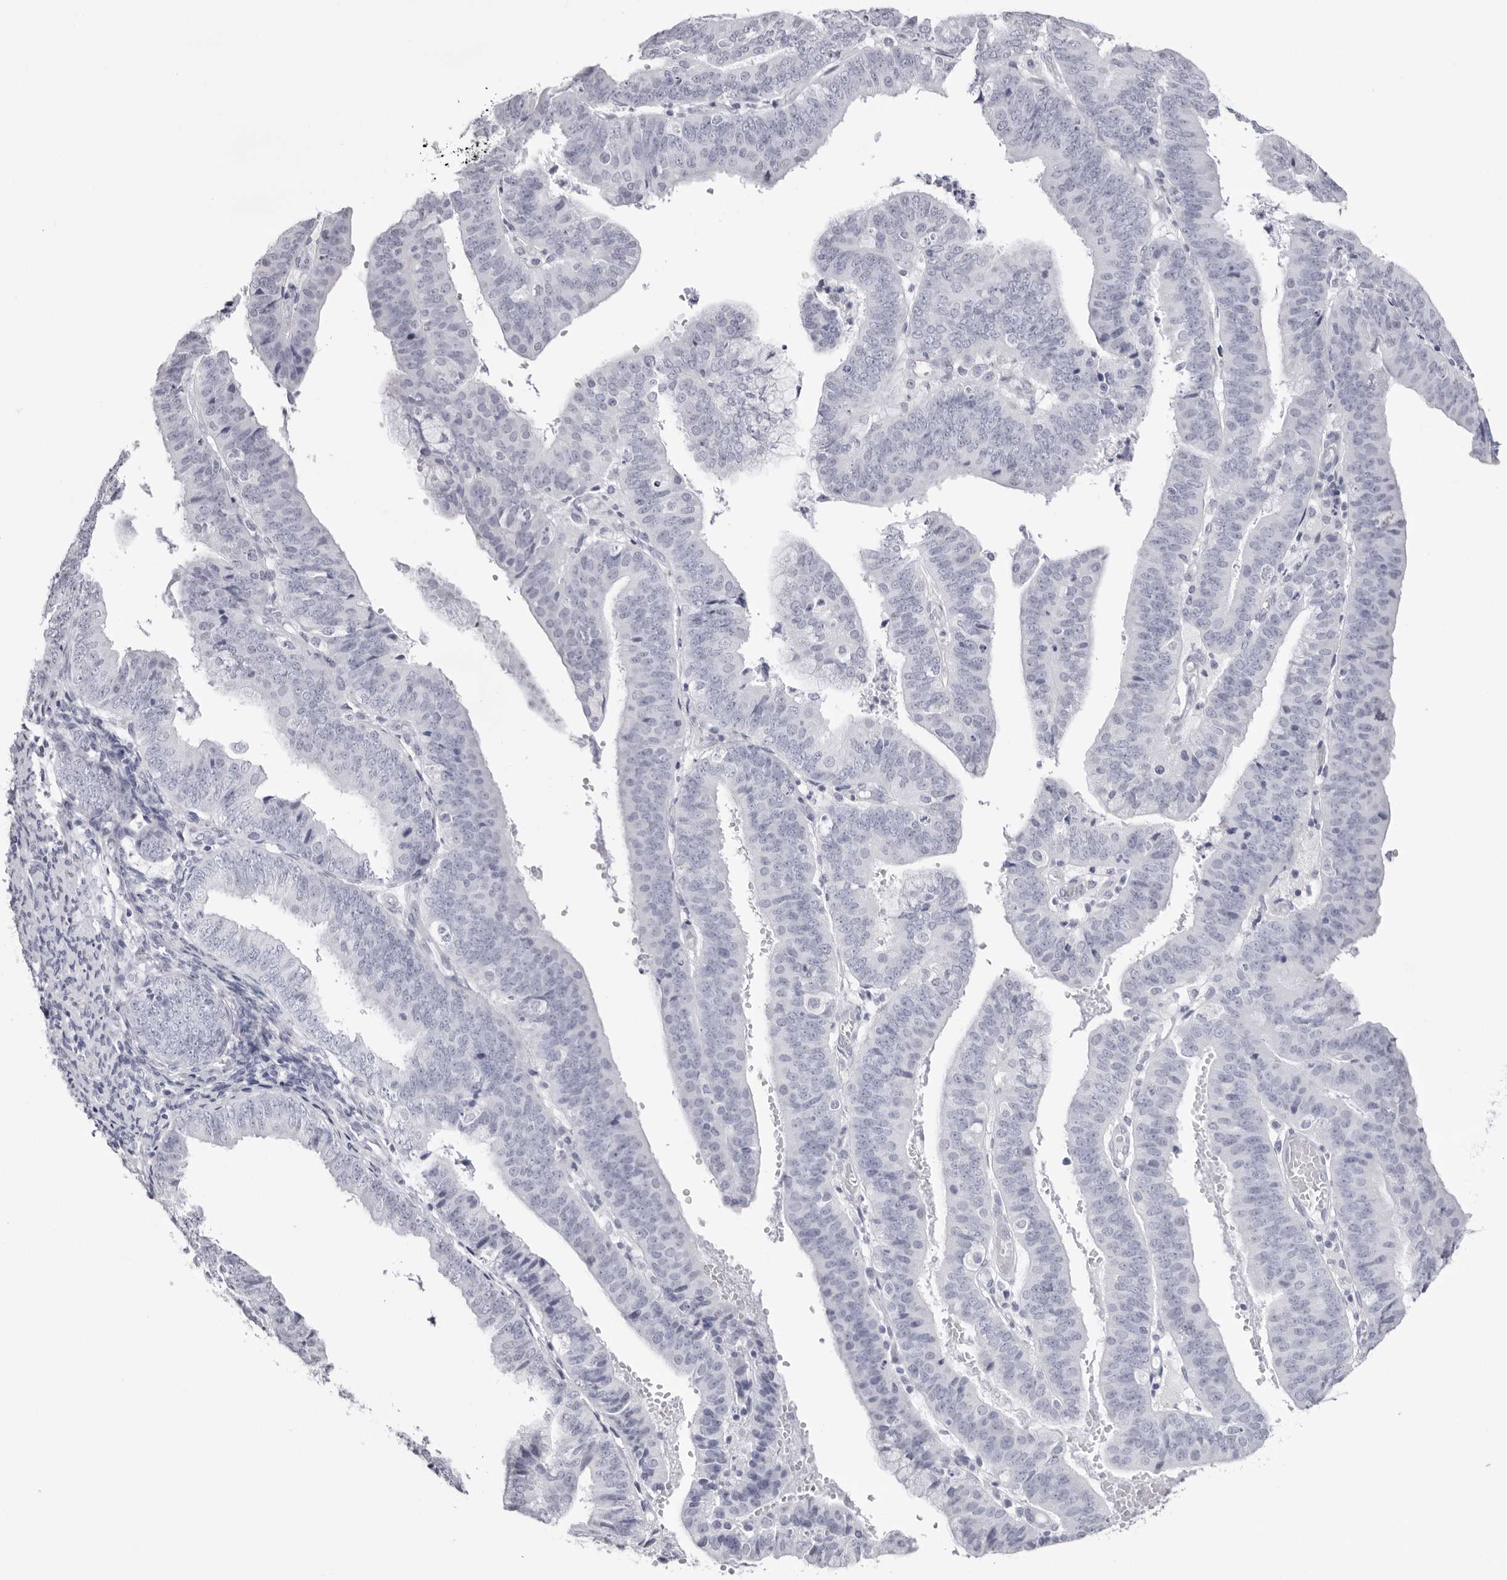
{"staining": {"intensity": "negative", "quantity": "none", "location": "none"}, "tissue": "endometrial cancer", "cell_type": "Tumor cells", "image_type": "cancer", "snomed": [{"axis": "morphology", "description": "Adenocarcinoma, NOS"}, {"axis": "topography", "description": "Endometrium"}], "caption": "Endometrial cancer was stained to show a protein in brown. There is no significant expression in tumor cells.", "gene": "INSL3", "patient": {"sex": "female", "age": 63}}